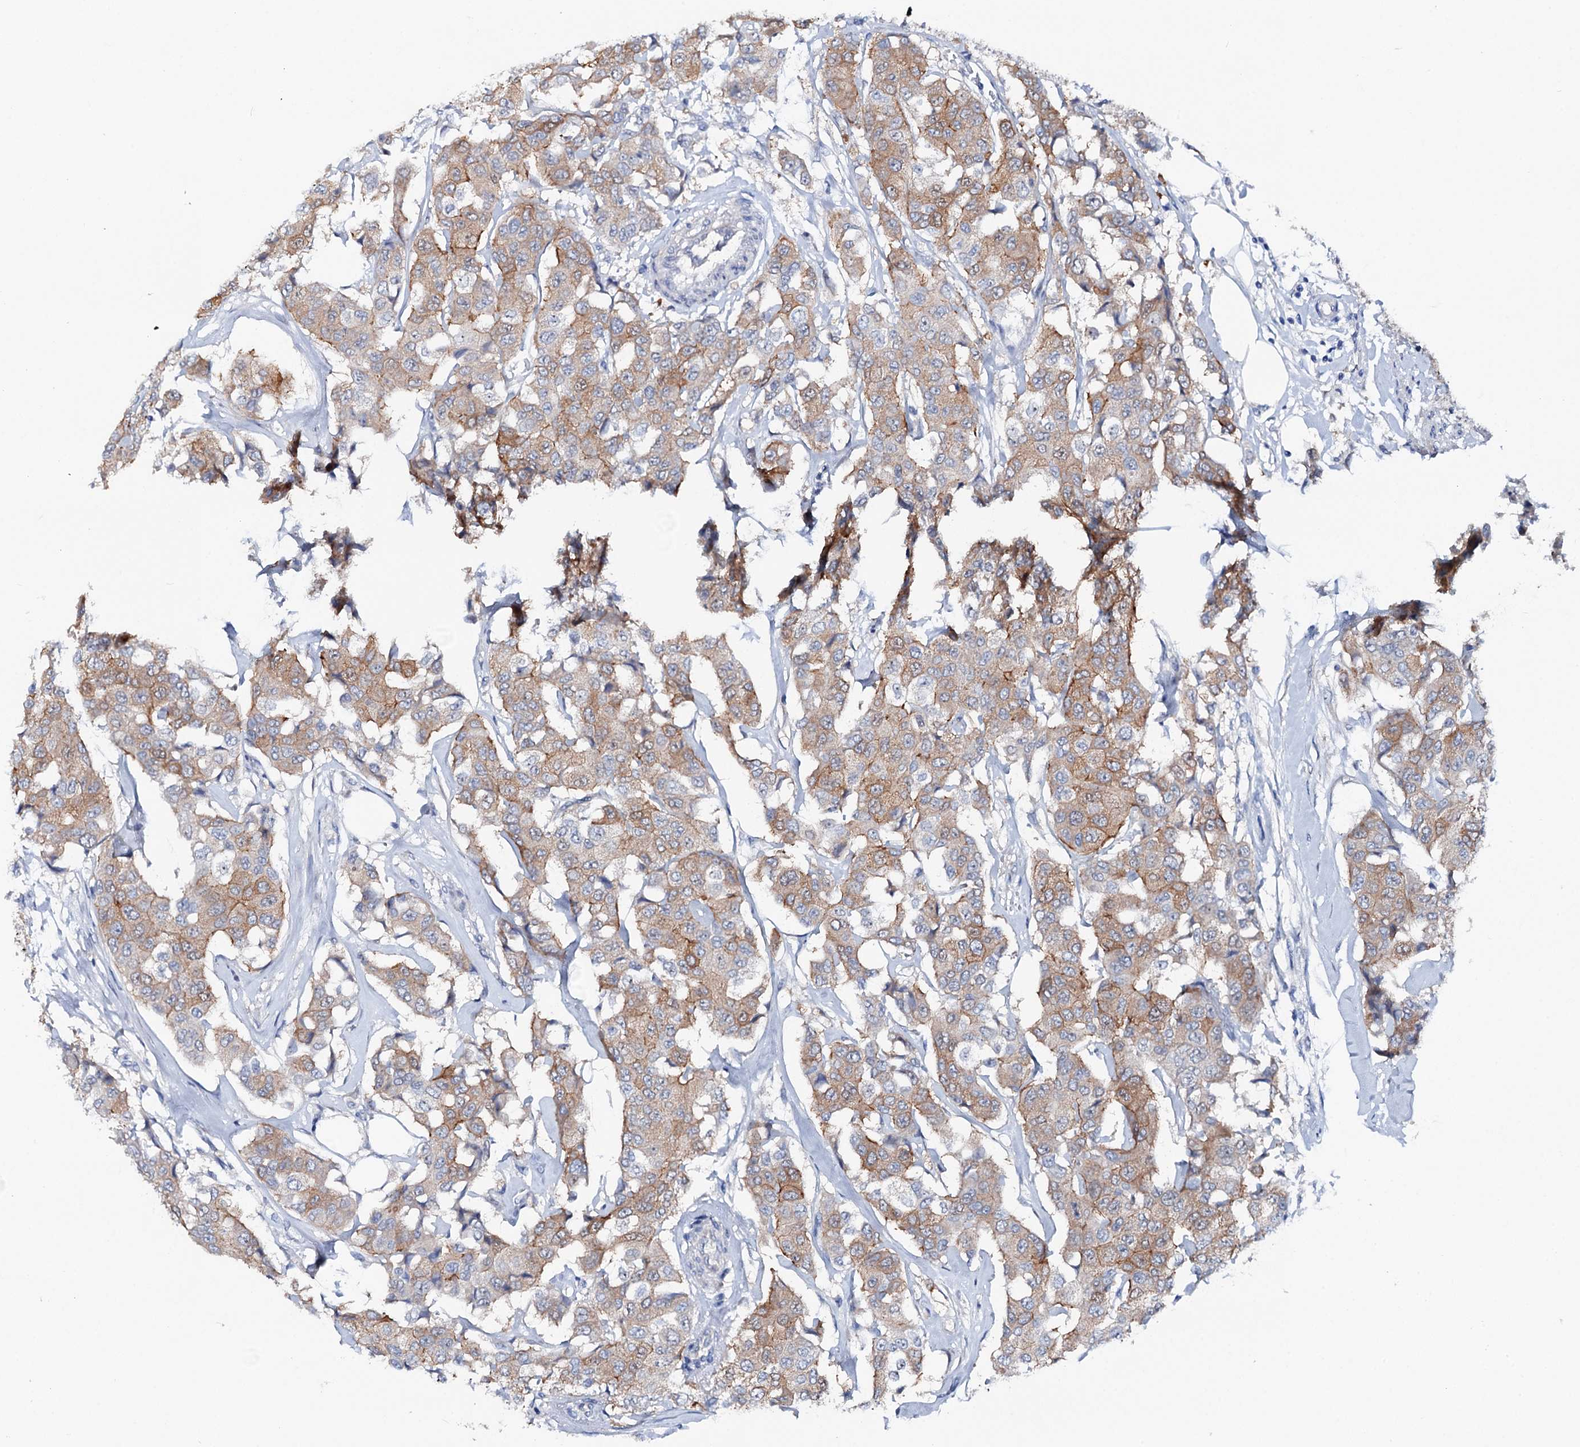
{"staining": {"intensity": "moderate", "quantity": ">75%", "location": "cytoplasmic/membranous"}, "tissue": "breast cancer", "cell_type": "Tumor cells", "image_type": "cancer", "snomed": [{"axis": "morphology", "description": "Duct carcinoma"}, {"axis": "topography", "description": "Breast"}], "caption": "Immunohistochemistry of human intraductal carcinoma (breast) reveals medium levels of moderate cytoplasmic/membranous positivity in about >75% of tumor cells. The staining was performed using DAB to visualize the protein expression in brown, while the nuclei were stained in blue with hematoxylin (Magnification: 20x).", "gene": "SHROOM1", "patient": {"sex": "female", "age": 80}}